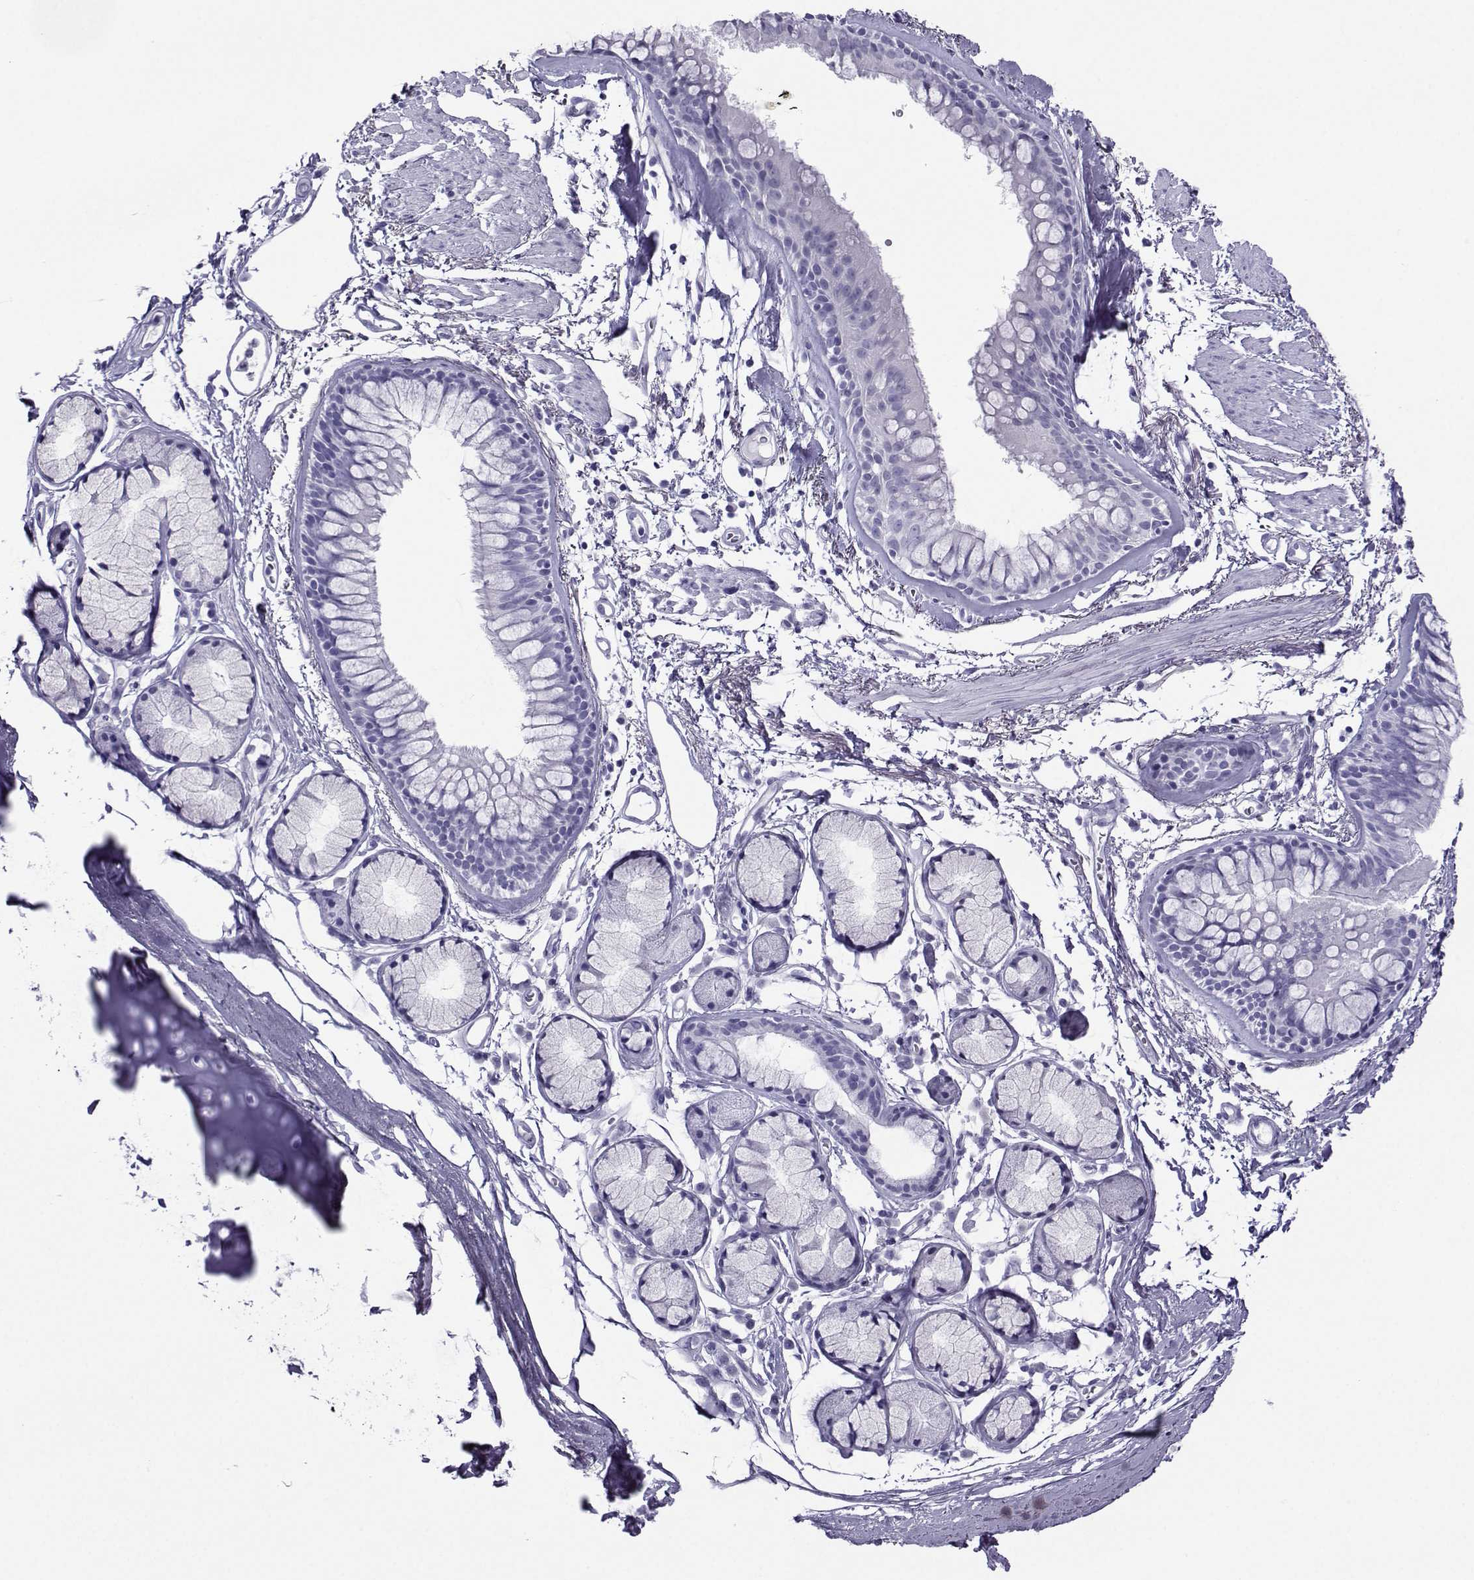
{"staining": {"intensity": "negative", "quantity": "none", "location": "none"}, "tissue": "bronchus", "cell_type": "Respiratory epithelial cells", "image_type": "normal", "snomed": [{"axis": "morphology", "description": "Normal tissue, NOS"}, {"axis": "morphology", "description": "Squamous cell carcinoma, NOS"}, {"axis": "topography", "description": "Cartilage tissue"}, {"axis": "topography", "description": "Bronchus"}], "caption": "Immunohistochemistry micrograph of normal human bronchus stained for a protein (brown), which reveals no positivity in respiratory epithelial cells.", "gene": "CRYBB1", "patient": {"sex": "male", "age": 72}}